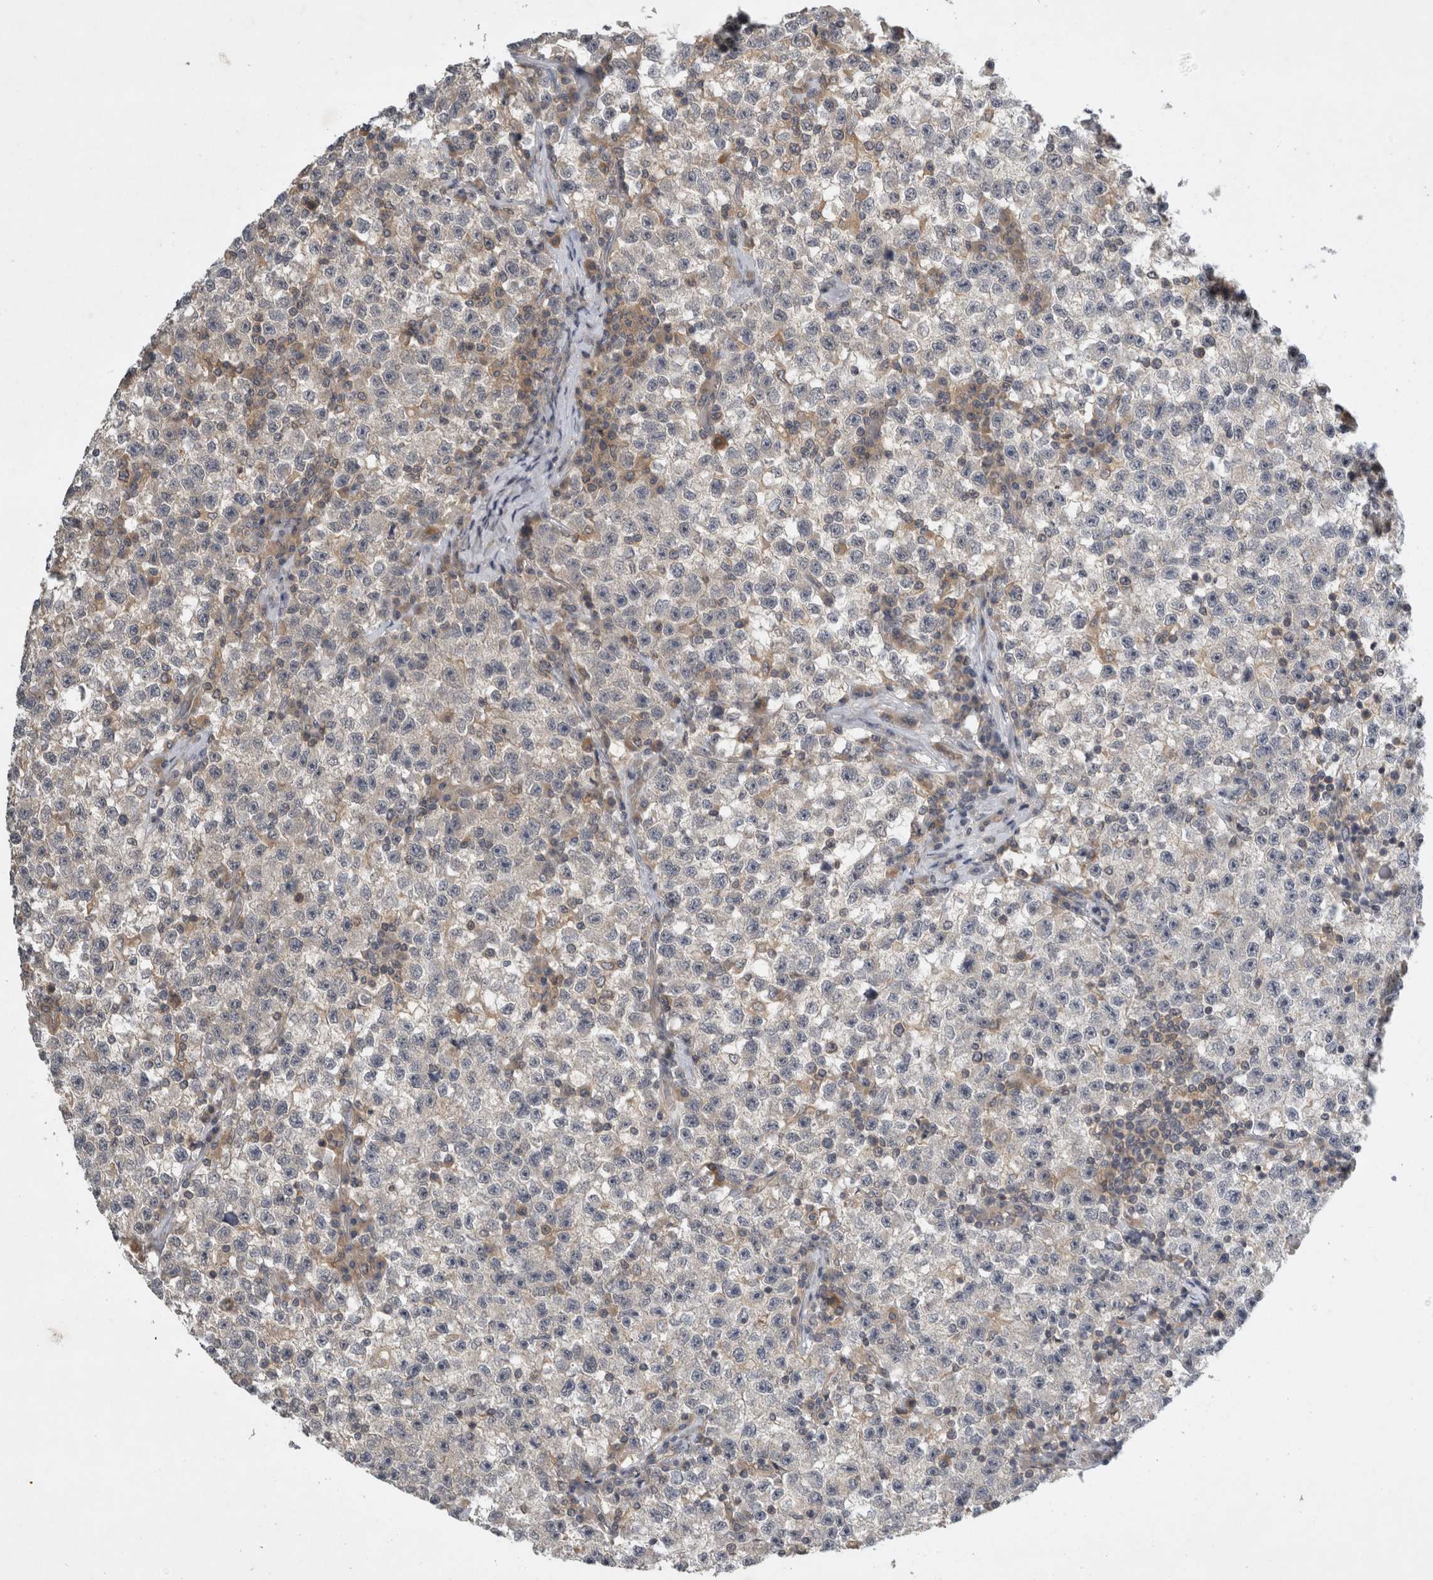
{"staining": {"intensity": "weak", "quantity": "<25%", "location": "cytoplasmic/membranous"}, "tissue": "testis cancer", "cell_type": "Tumor cells", "image_type": "cancer", "snomed": [{"axis": "morphology", "description": "Seminoma, NOS"}, {"axis": "topography", "description": "Testis"}], "caption": "Image shows no protein expression in tumor cells of testis seminoma tissue. (DAB (3,3'-diaminobenzidine) IHC, high magnification).", "gene": "AASDHPPT", "patient": {"sex": "male", "age": 22}}